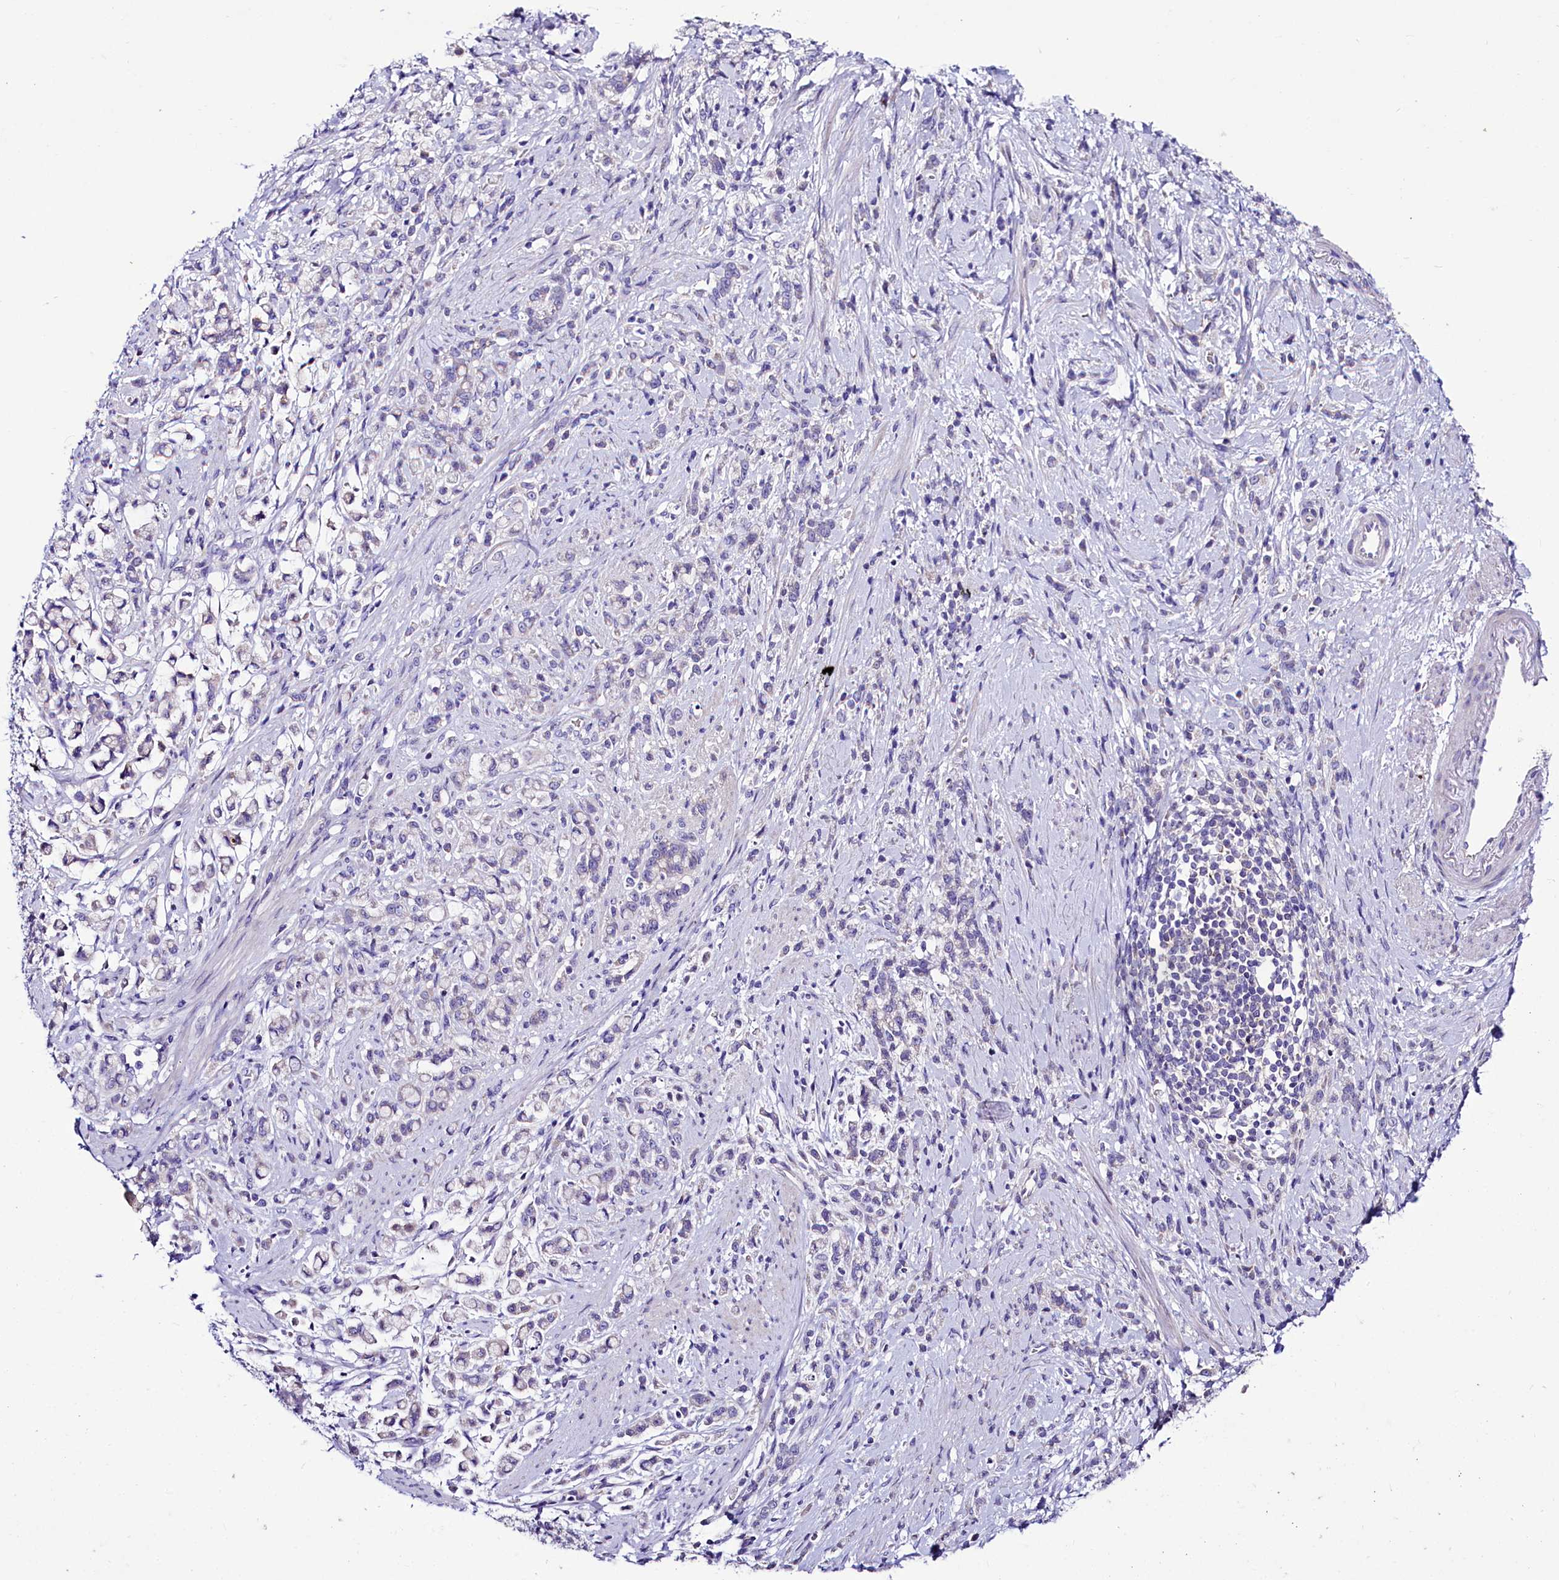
{"staining": {"intensity": "negative", "quantity": "none", "location": "none"}, "tissue": "stomach cancer", "cell_type": "Tumor cells", "image_type": "cancer", "snomed": [{"axis": "morphology", "description": "Adenocarcinoma, NOS"}, {"axis": "topography", "description": "Stomach"}], "caption": "This is a micrograph of IHC staining of stomach cancer (adenocarcinoma), which shows no positivity in tumor cells. (Immunohistochemistry, brightfield microscopy, high magnification).", "gene": "ABHD5", "patient": {"sex": "female", "age": 60}}